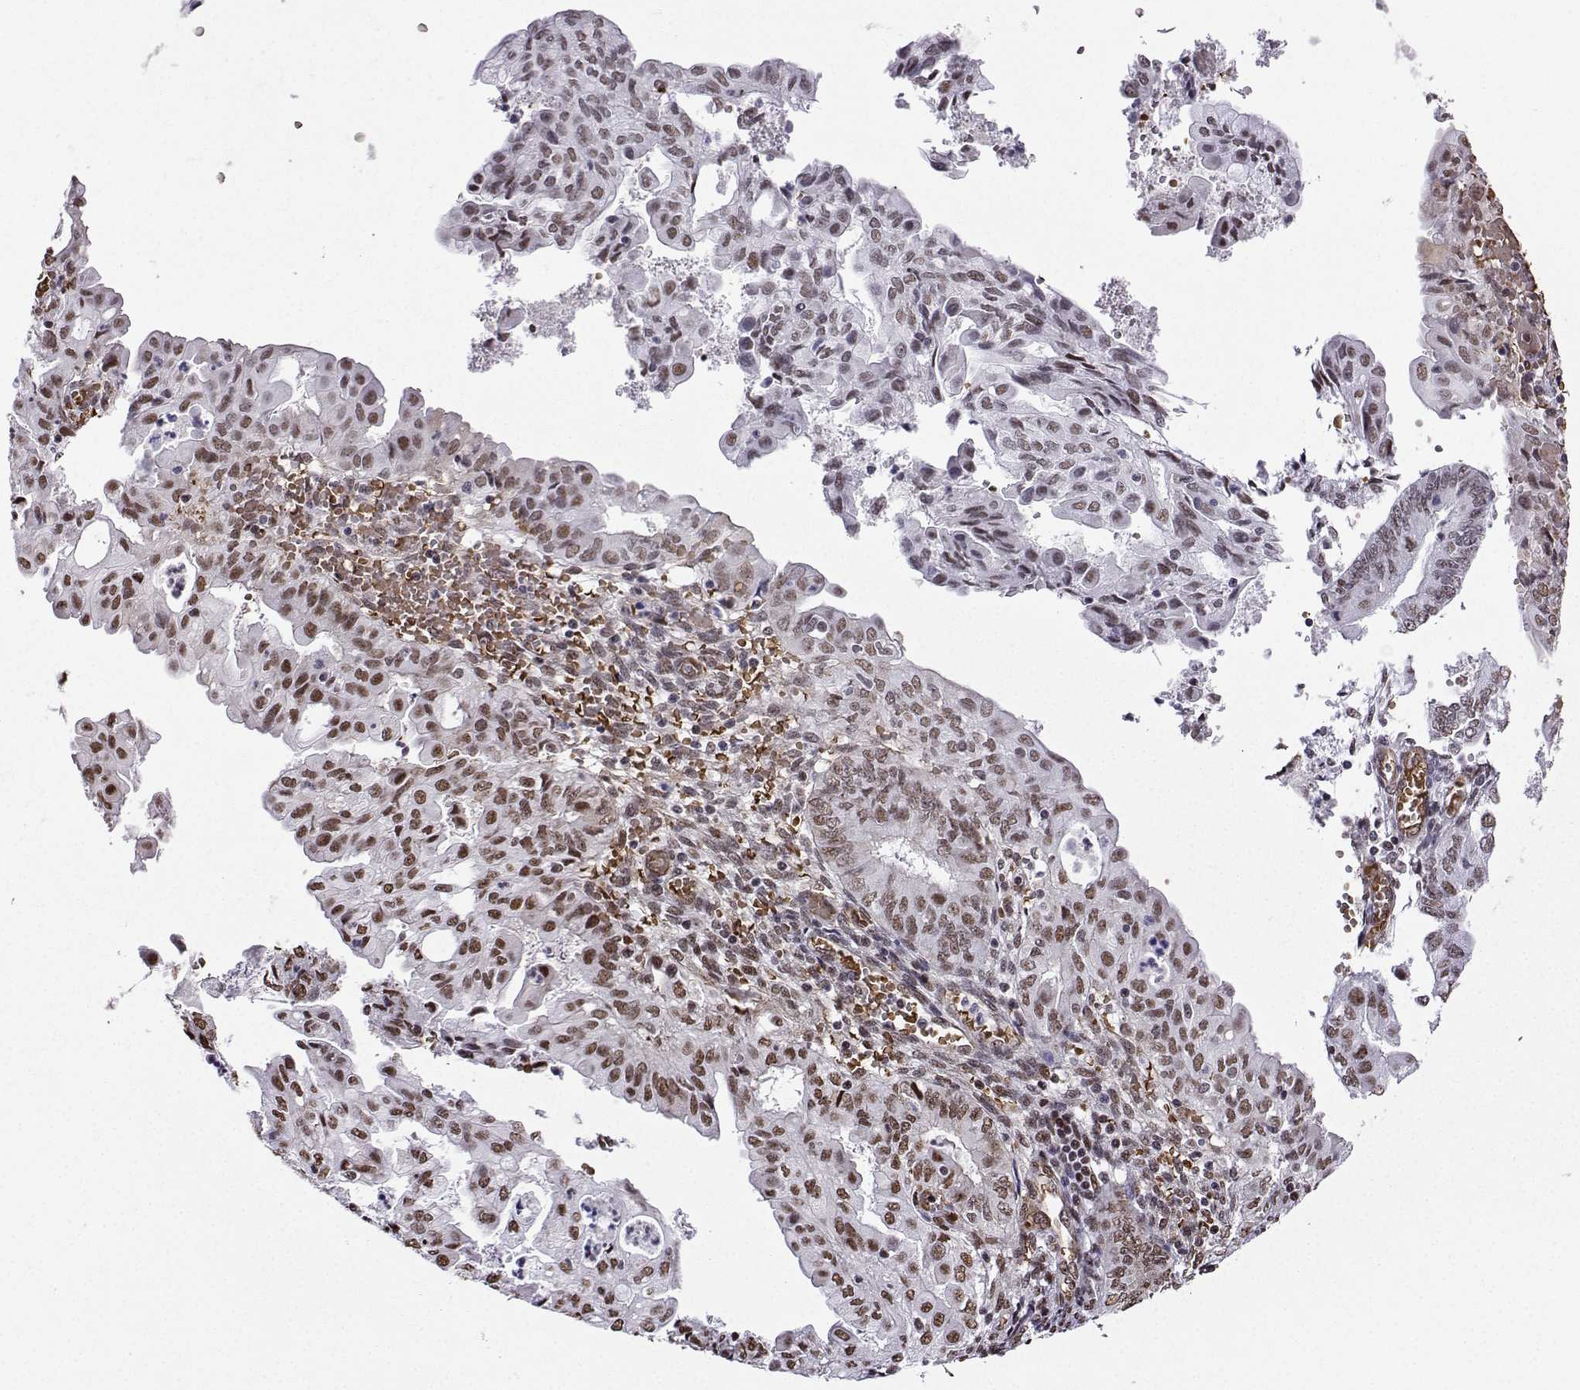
{"staining": {"intensity": "moderate", "quantity": "<25%", "location": "nuclear"}, "tissue": "endometrial cancer", "cell_type": "Tumor cells", "image_type": "cancer", "snomed": [{"axis": "morphology", "description": "Adenocarcinoma, NOS"}, {"axis": "topography", "description": "Endometrium"}], "caption": "A brown stain highlights moderate nuclear expression of a protein in human adenocarcinoma (endometrial) tumor cells.", "gene": "CCNK", "patient": {"sex": "female", "age": 68}}